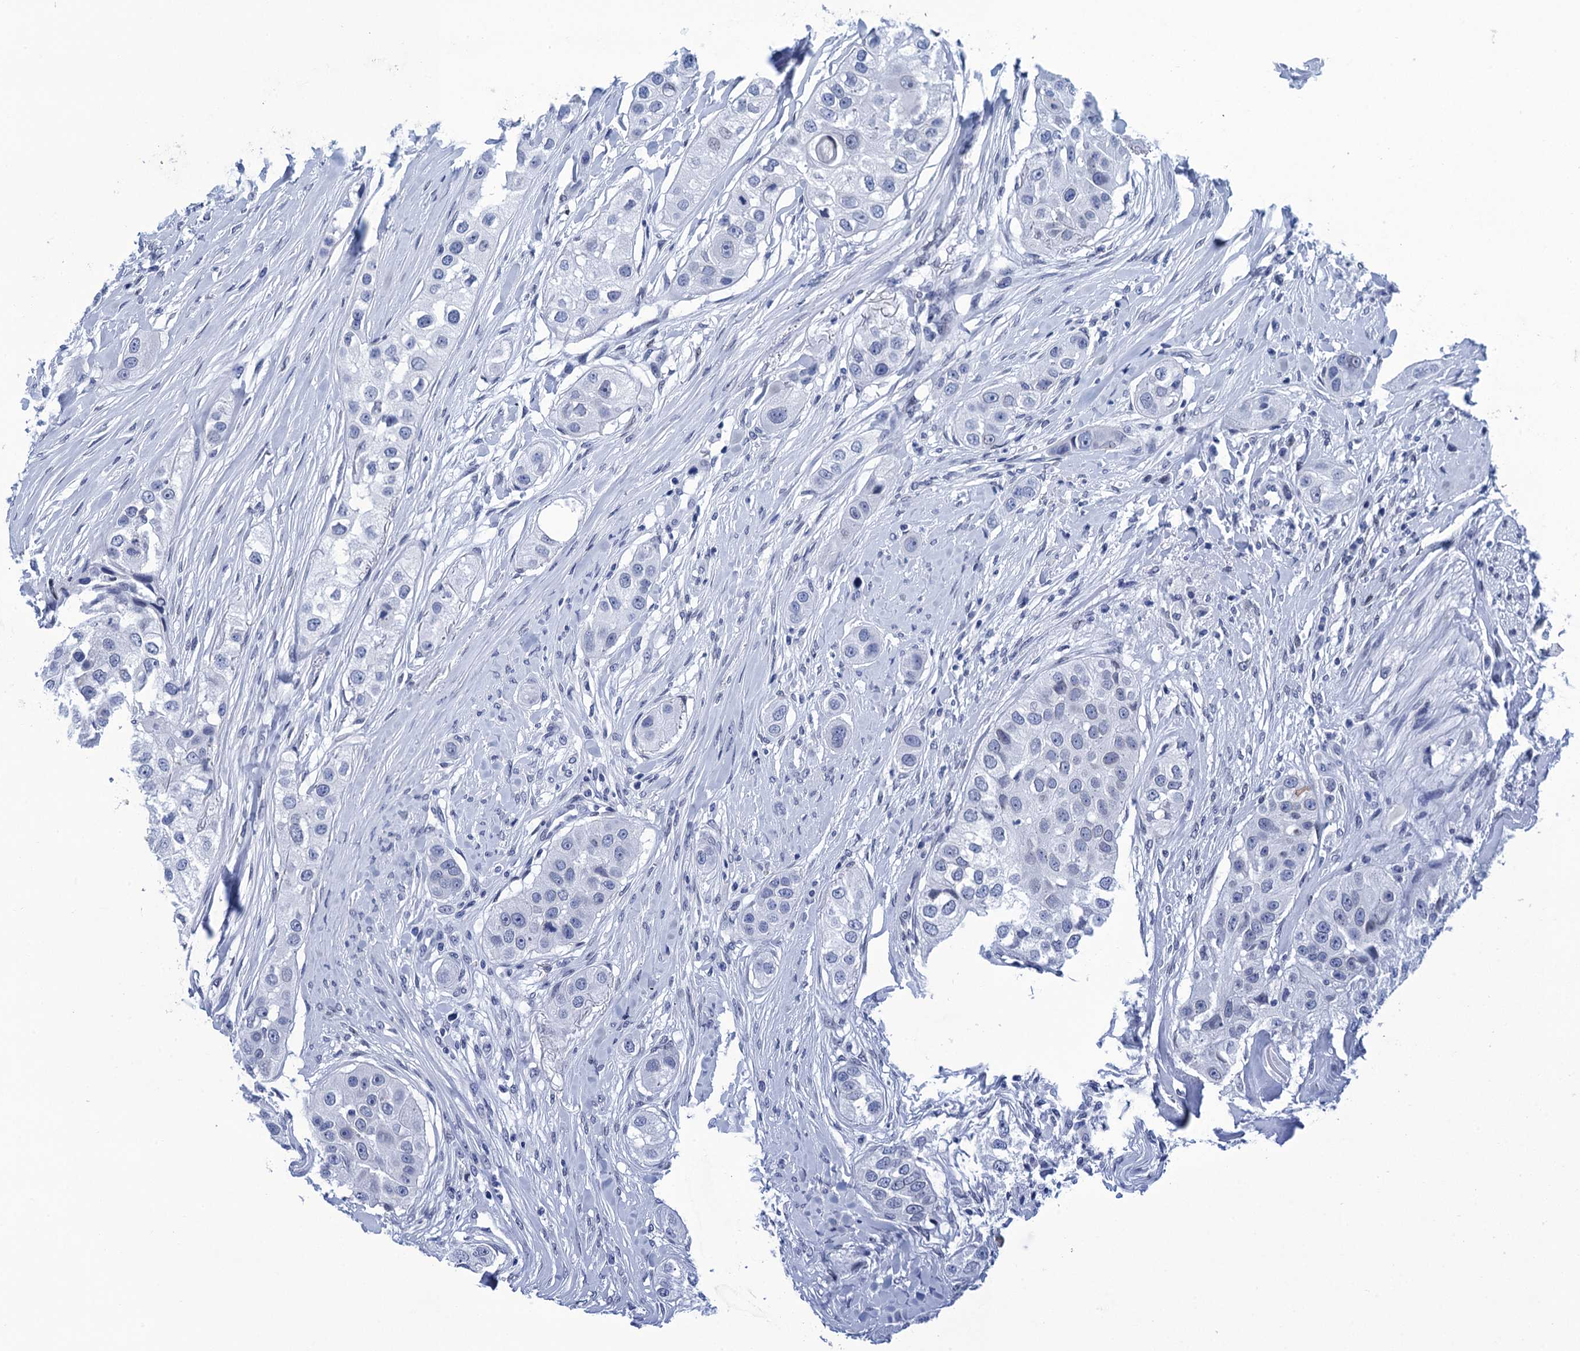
{"staining": {"intensity": "negative", "quantity": "none", "location": "none"}, "tissue": "head and neck cancer", "cell_type": "Tumor cells", "image_type": "cancer", "snomed": [{"axis": "morphology", "description": "Normal tissue, NOS"}, {"axis": "morphology", "description": "Squamous cell carcinoma, NOS"}, {"axis": "topography", "description": "Skeletal muscle"}, {"axis": "topography", "description": "Head-Neck"}], "caption": "Tumor cells are negative for protein expression in human head and neck squamous cell carcinoma.", "gene": "METTL25", "patient": {"sex": "male", "age": 51}}